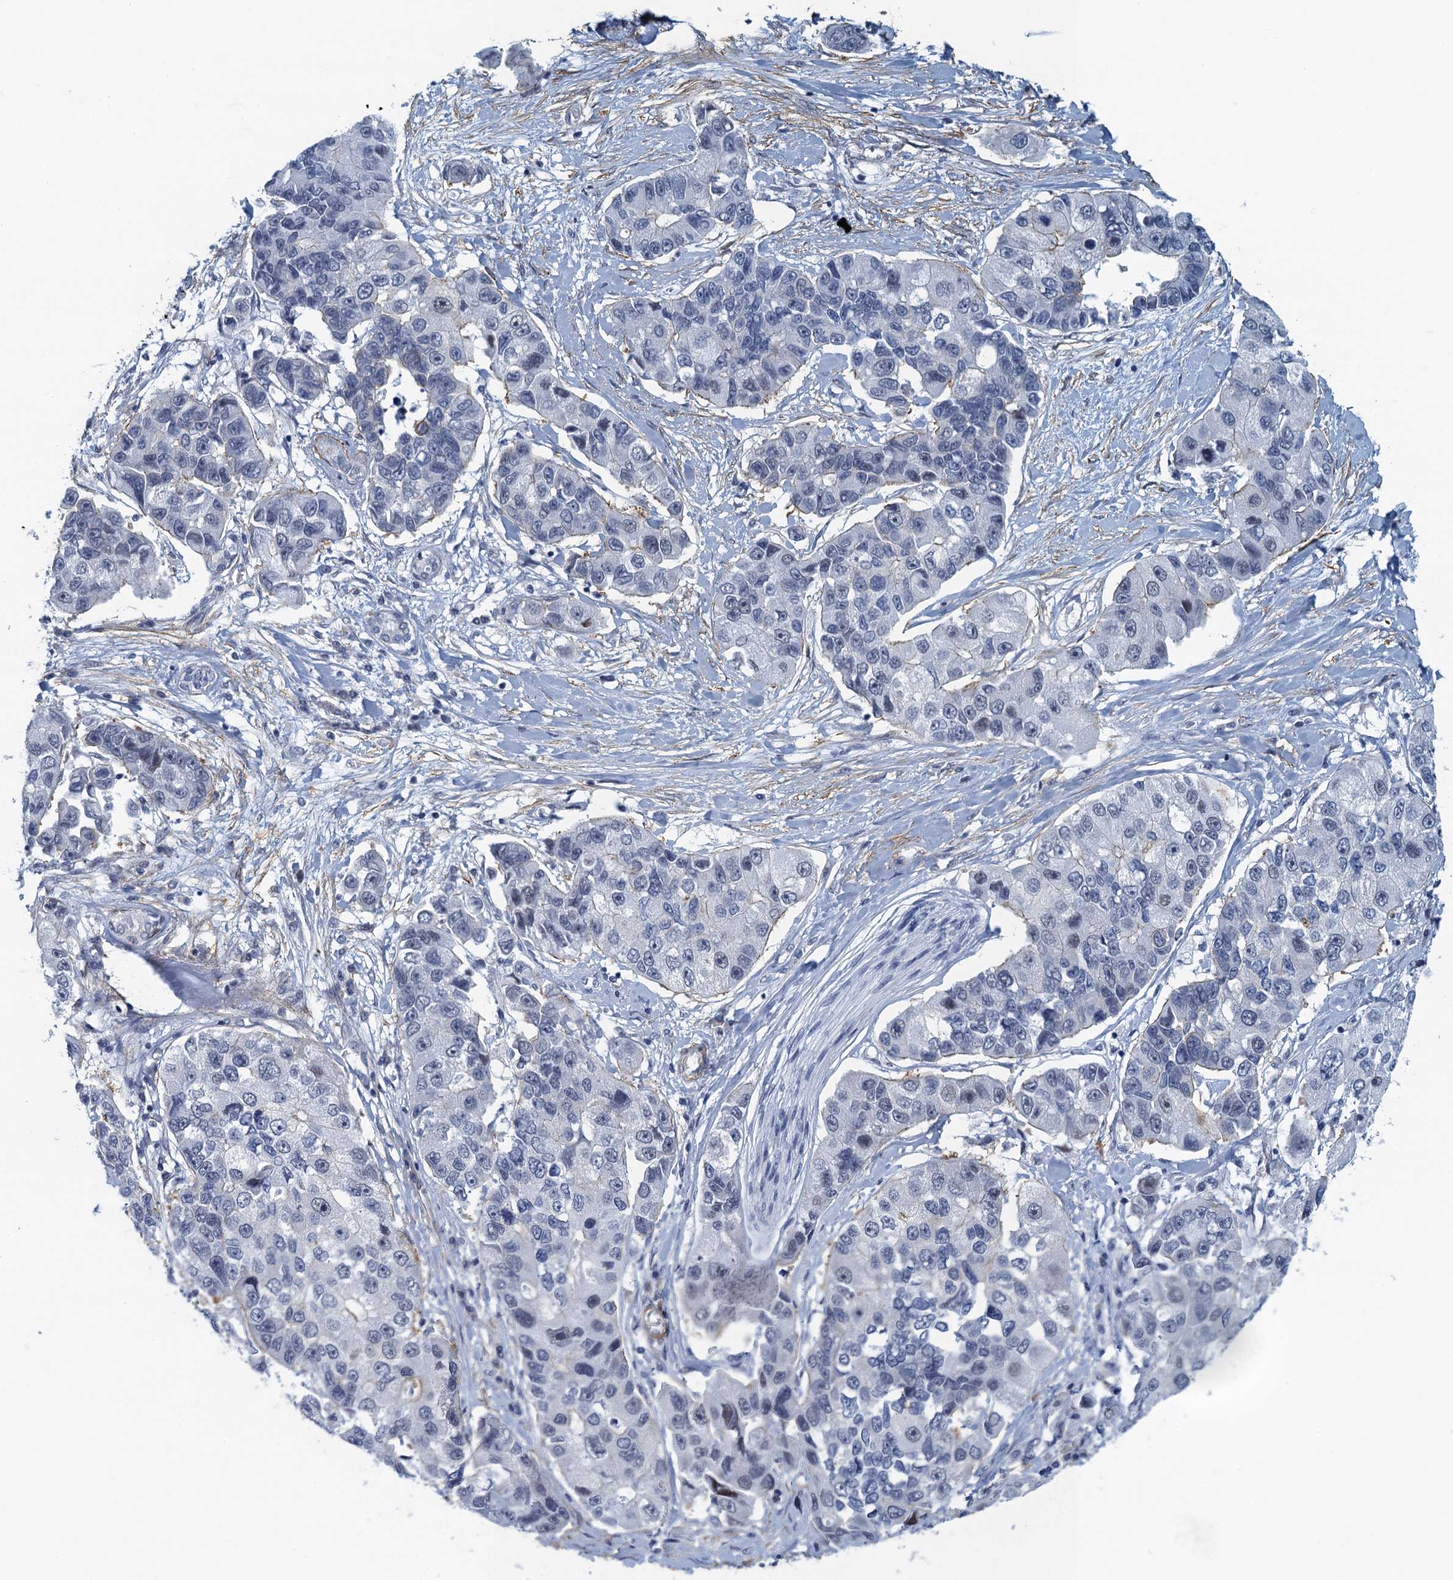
{"staining": {"intensity": "negative", "quantity": "none", "location": "none"}, "tissue": "lung cancer", "cell_type": "Tumor cells", "image_type": "cancer", "snomed": [{"axis": "morphology", "description": "Adenocarcinoma, NOS"}, {"axis": "topography", "description": "Lung"}], "caption": "Tumor cells show no significant protein expression in lung cancer.", "gene": "ALG2", "patient": {"sex": "female", "age": 54}}